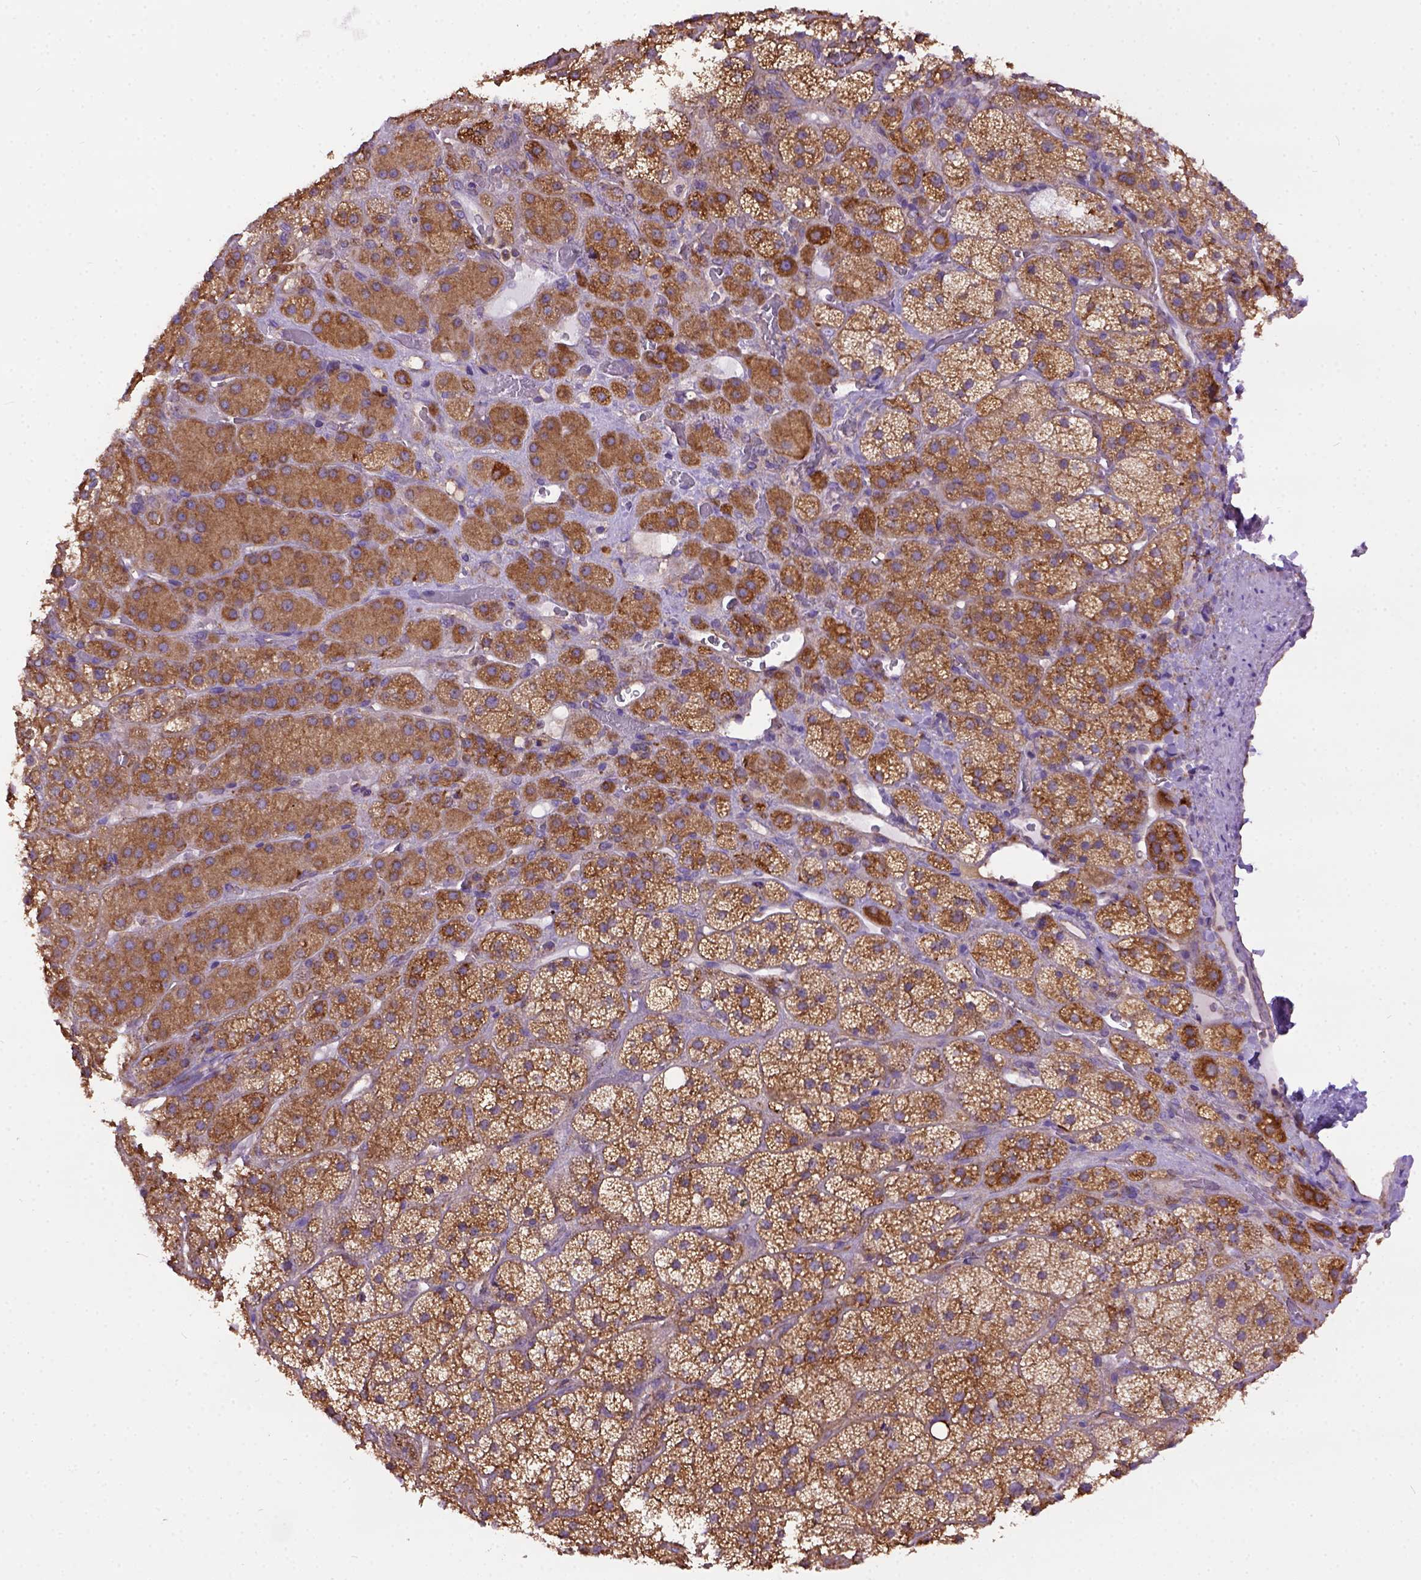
{"staining": {"intensity": "moderate", "quantity": ">75%", "location": "cytoplasmic/membranous"}, "tissue": "adrenal gland", "cell_type": "Glandular cells", "image_type": "normal", "snomed": [{"axis": "morphology", "description": "Normal tissue, NOS"}, {"axis": "topography", "description": "Adrenal gland"}], "caption": "Glandular cells reveal medium levels of moderate cytoplasmic/membranous expression in approximately >75% of cells in benign adrenal gland.", "gene": "MVP", "patient": {"sex": "male", "age": 57}}